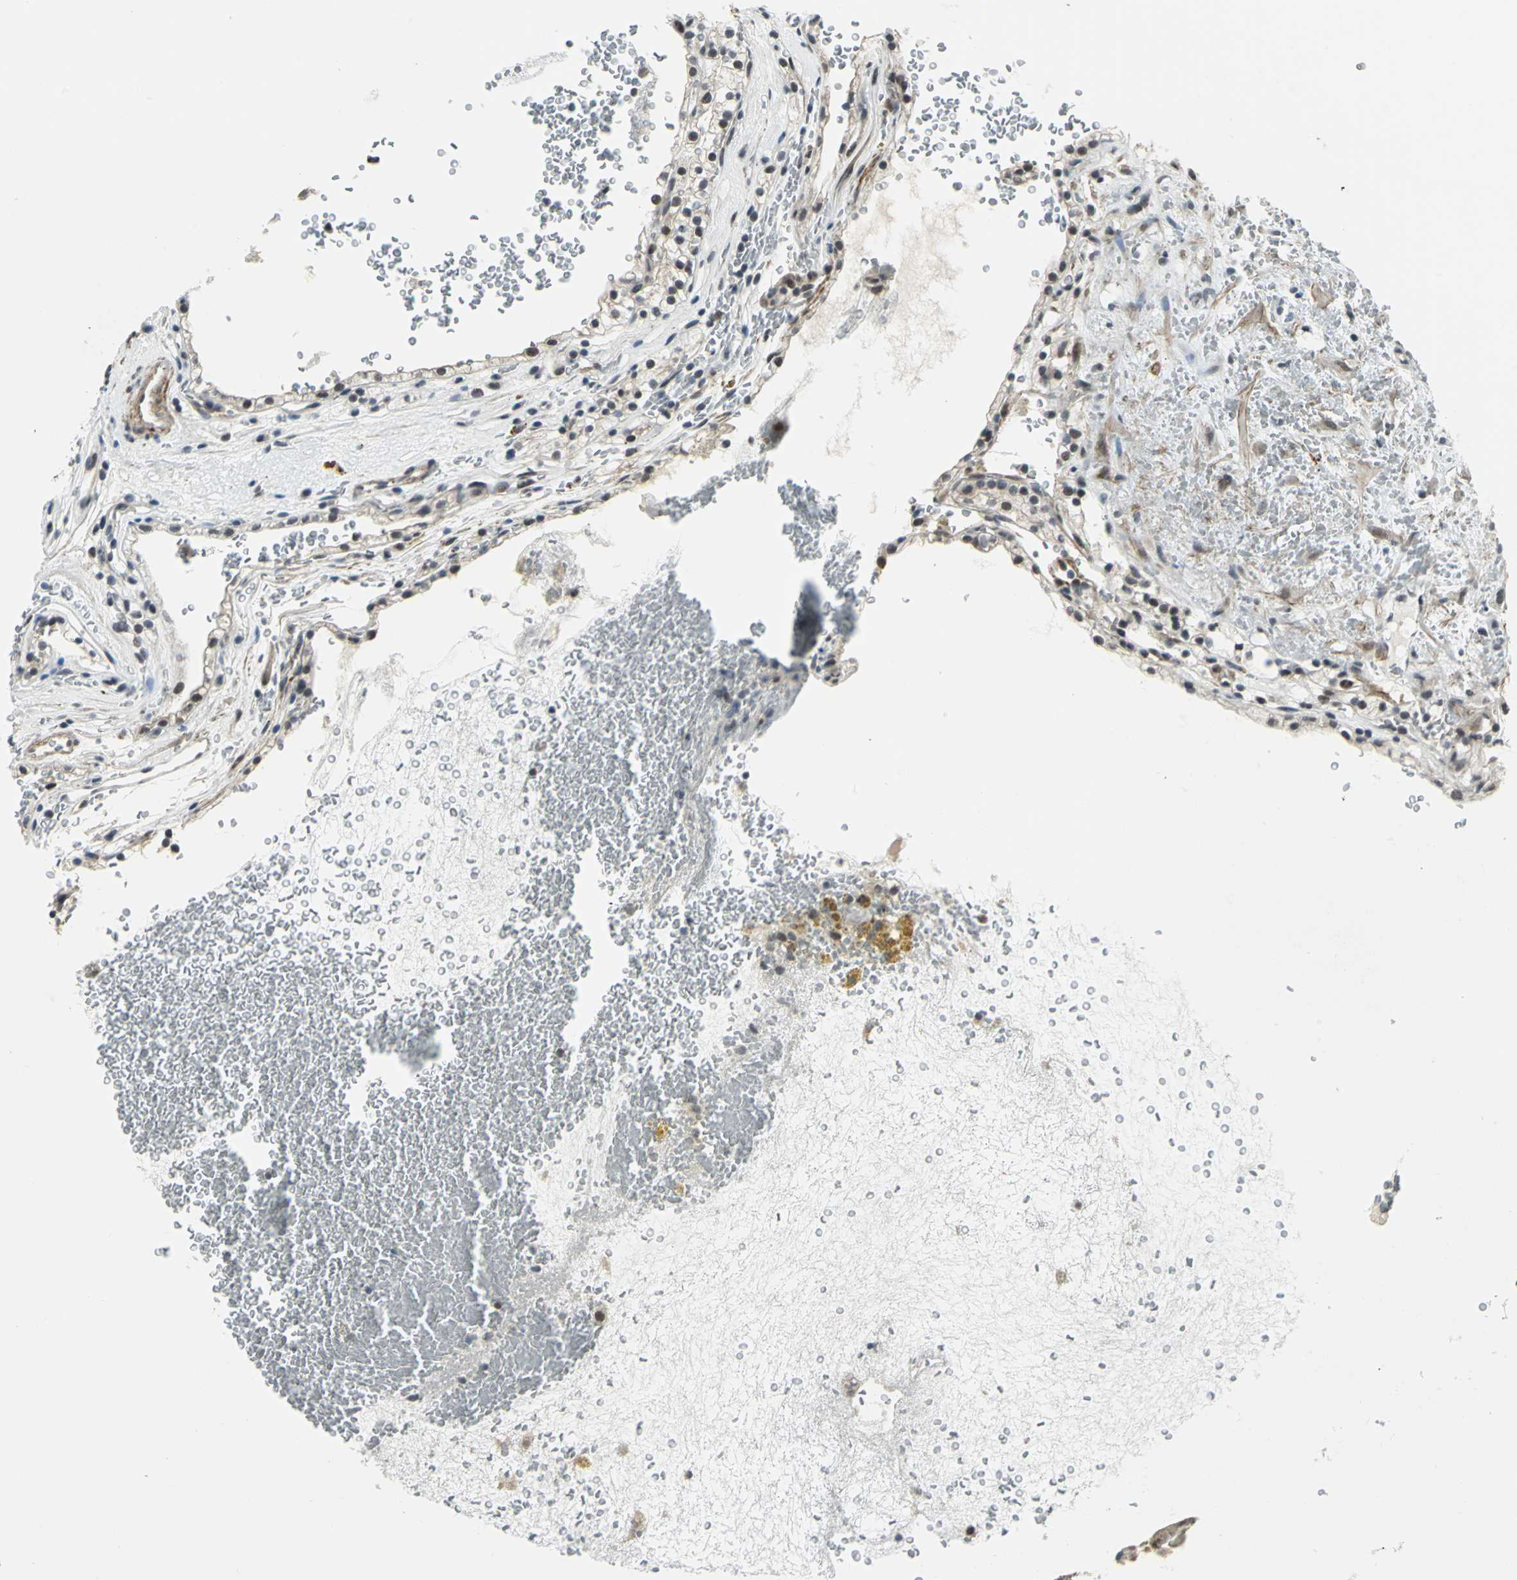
{"staining": {"intensity": "weak", "quantity": "25%-75%", "location": "cytoplasmic/membranous,nuclear"}, "tissue": "renal cancer", "cell_type": "Tumor cells", "image_type": "cancer", "snomed": [{"axis": "morphology", "description": "Adenocarcinoma, NOS"}, {"axis": "topography", "description": "Kidney"}], "caption": "Protein staining reveals weak cytoplasmic/membranous and nuclear positivity in approximately 25%-75% of tumor cells in adenocarcinoma (renal). Nuclei are stained in blue.", "gene": "MTA1", "patient": {"sex": "female", "age": 41}}